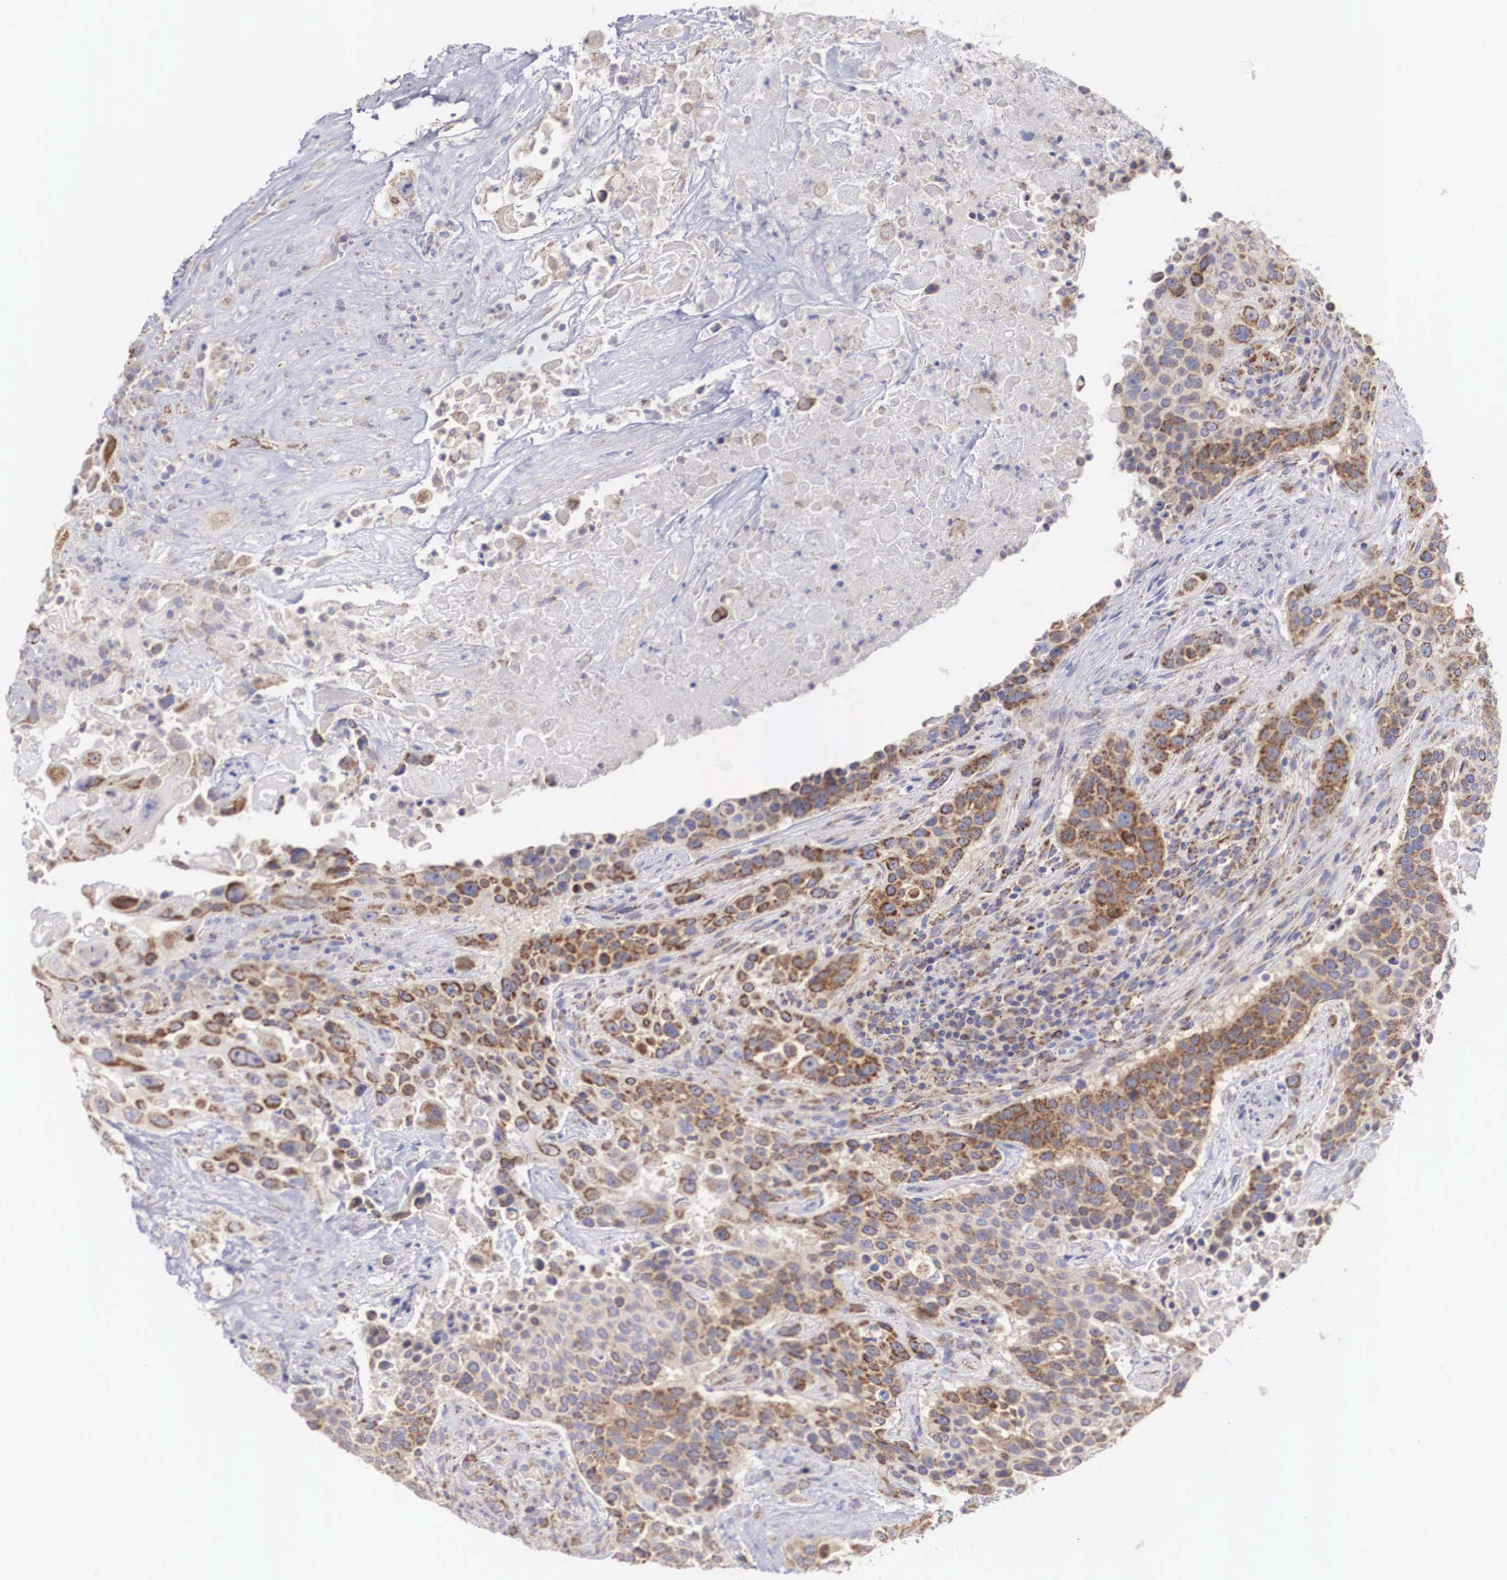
{"staining": {"intensity": "moderate", "quantity": ">75%", "location": "cytoplasmic/membranous"}, "tissue": "urothelial cancer", "cell_type": "Tumor cells", "image_type": "cancer", "snomed": [{"axis": "morphology", "description": "Urothelial carcinoma, High grade"}, {"axis": "topography", "description": "Urinary bladder"}], "caption": "There is medium levels of moderate cytoplasmic/membranous staining in tumor cells of urothelial cancer, as demonstrated by immunohistochemical staining (brown color).", "gene": "XPNPEP3", "patient": {"sex": "male", "age": 74}}